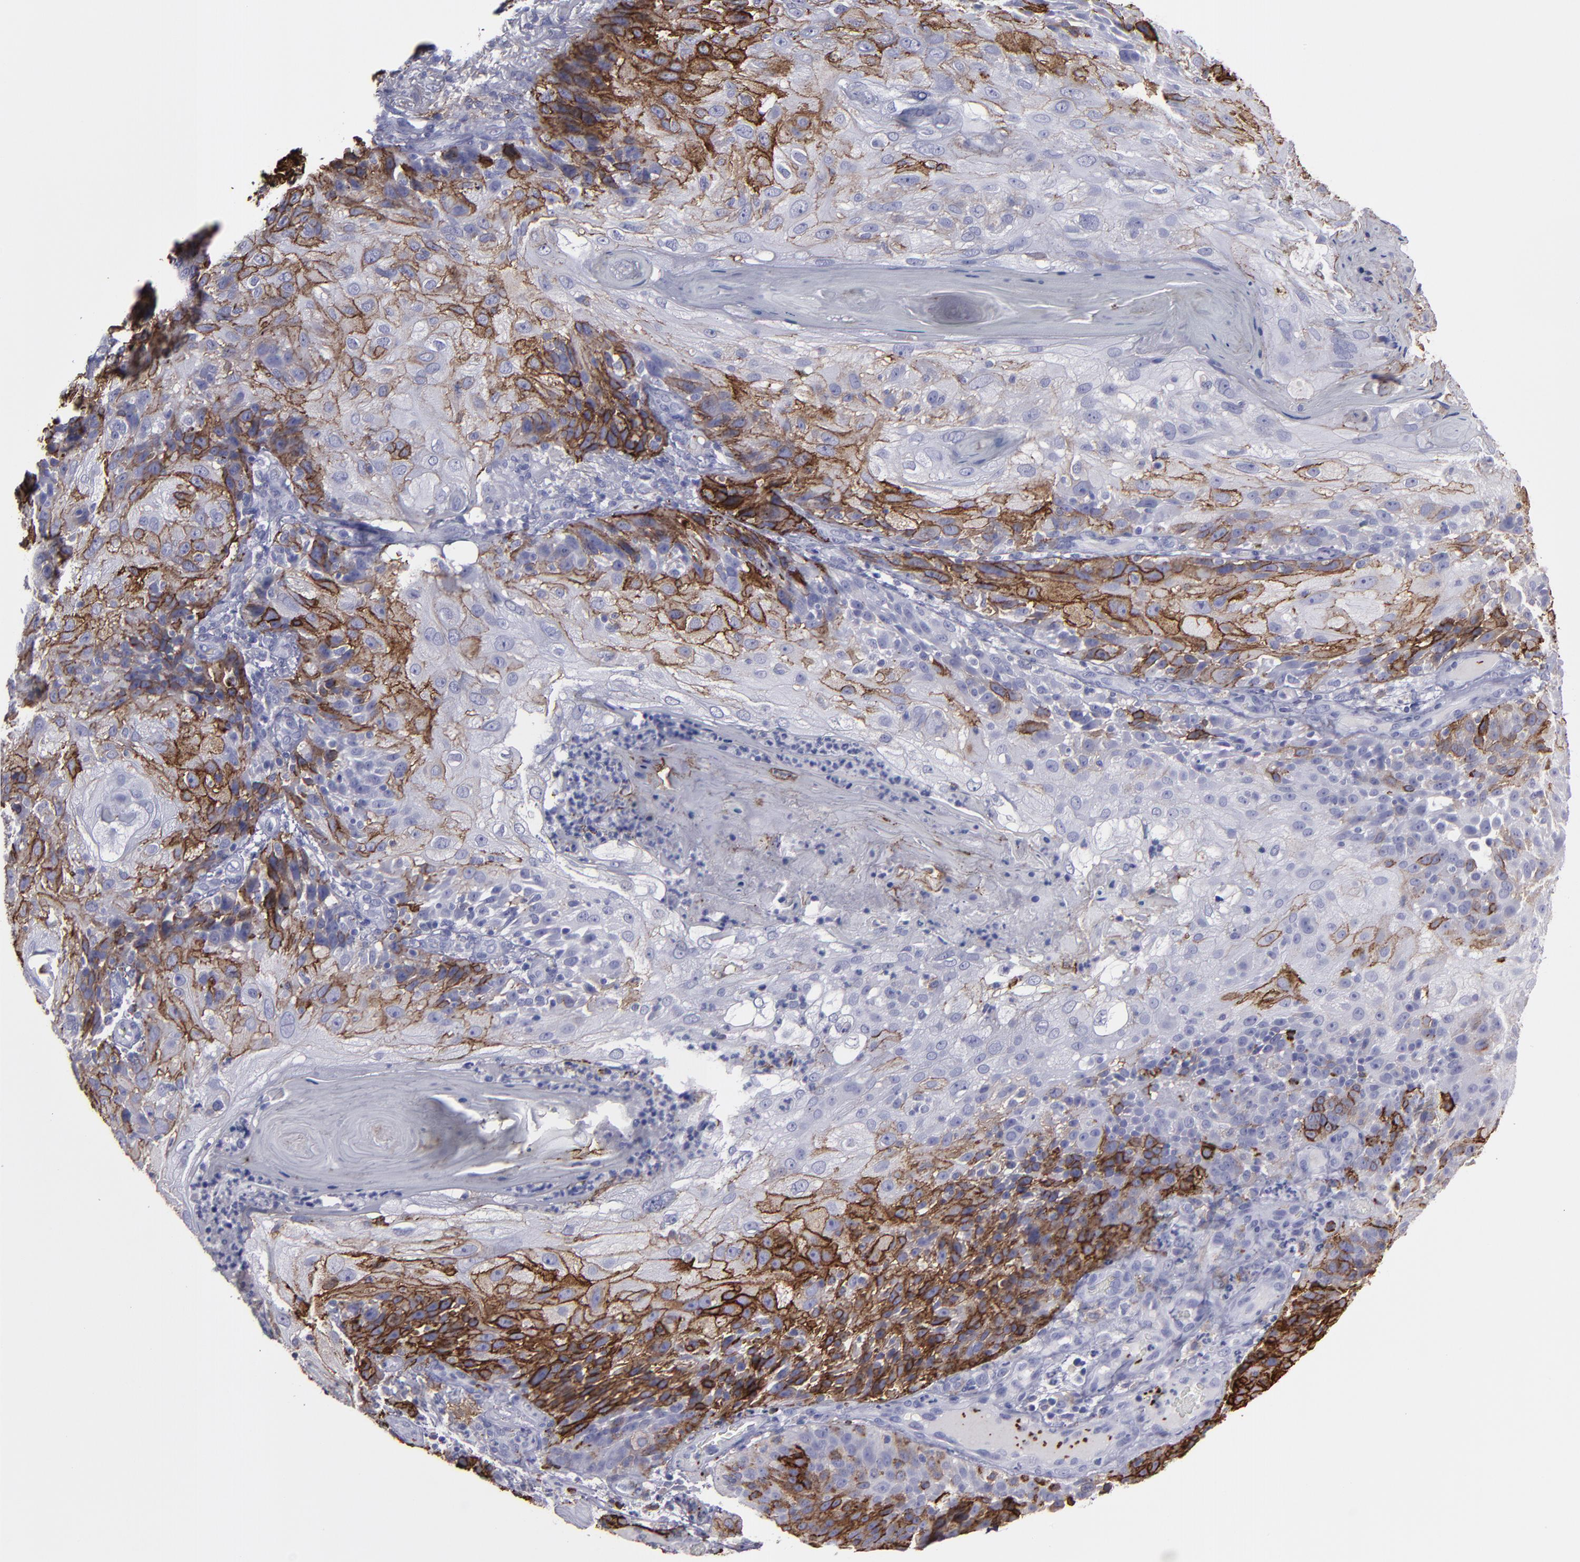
{"staining": {"intensity": "moderate", "quantity": "<25%", "location": "cytoplasmic/membranous"}, "tissue": "skin cancer", "cell_type": "Tumor cells", "image_type": "cancer", "snomed": [{"axis": "morphology", "description": "Normal tissue, NOS"}, {"axis": "morphology", "description": "Squamous cell carcinoma, NOS"}, {"axis": "topography", "description": "Skin"}], "caption": "Immunohistochemical staining of human squamous cell carcinoma (skin) shows low levels of moderate cytoplasmic/membranous protein staining in approximately <25% of tumor cells.", "gene": "CD36", "patient": {"sex": "female", "age": 83}}